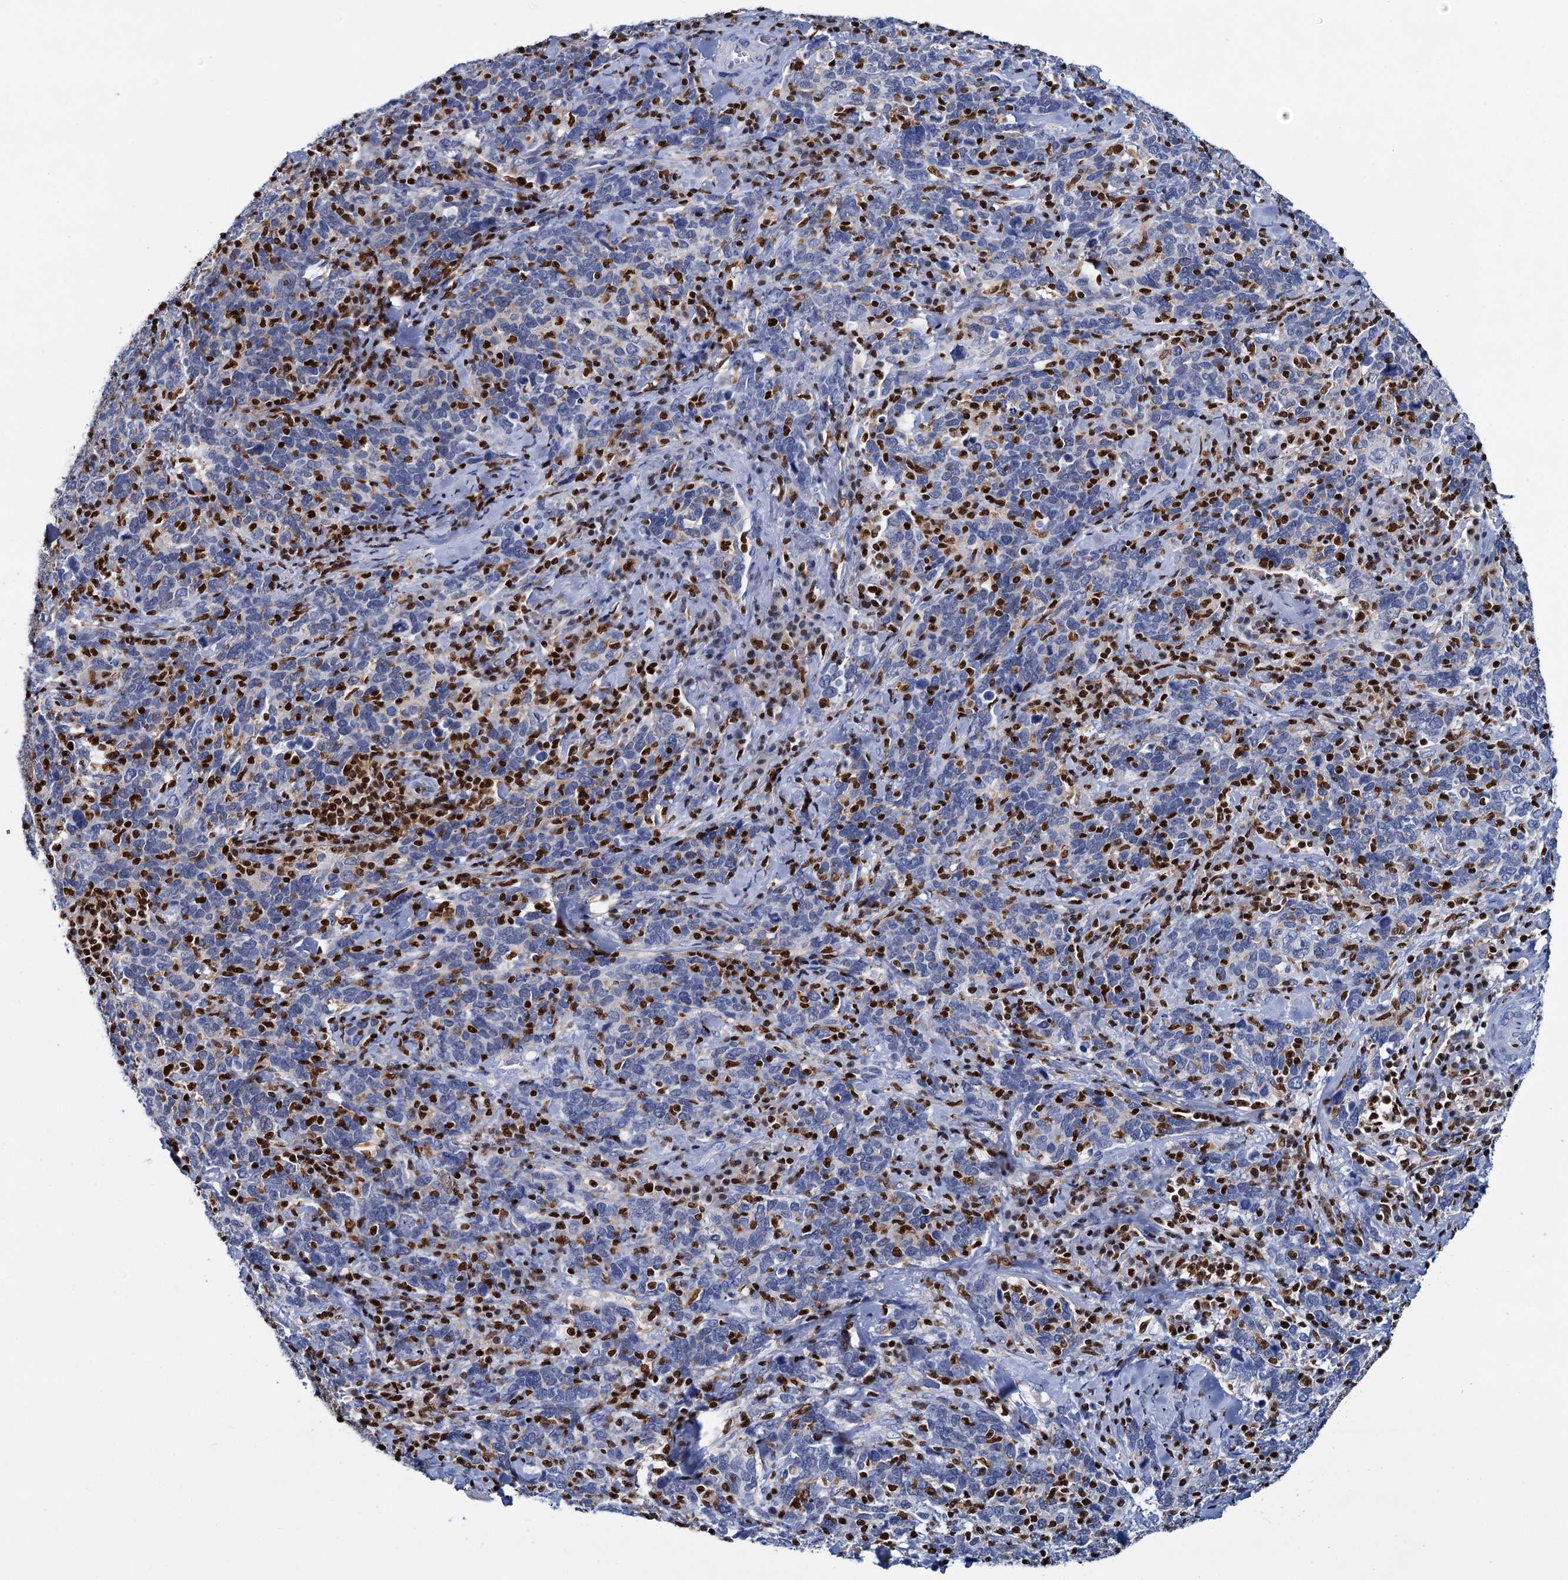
{"staining": {"intensity": "negative", "quantity": "none", "location": "none"}, "tissue": "cervical cancer", "cell_type": "Tumor cells", "image_type": "cancer", "snomed": [{"axis": "morphology", "description": "Squamous cell carcinoma, NOS"}, {"axis": "topography", "description": "Cervix"}], "caption": "This is an immunohistochemistry histopathology image of human cervical cancer. There is no staining in tumor cells.", "gene": "CELF2", "patient": {"sex": "female", "age": 41}}